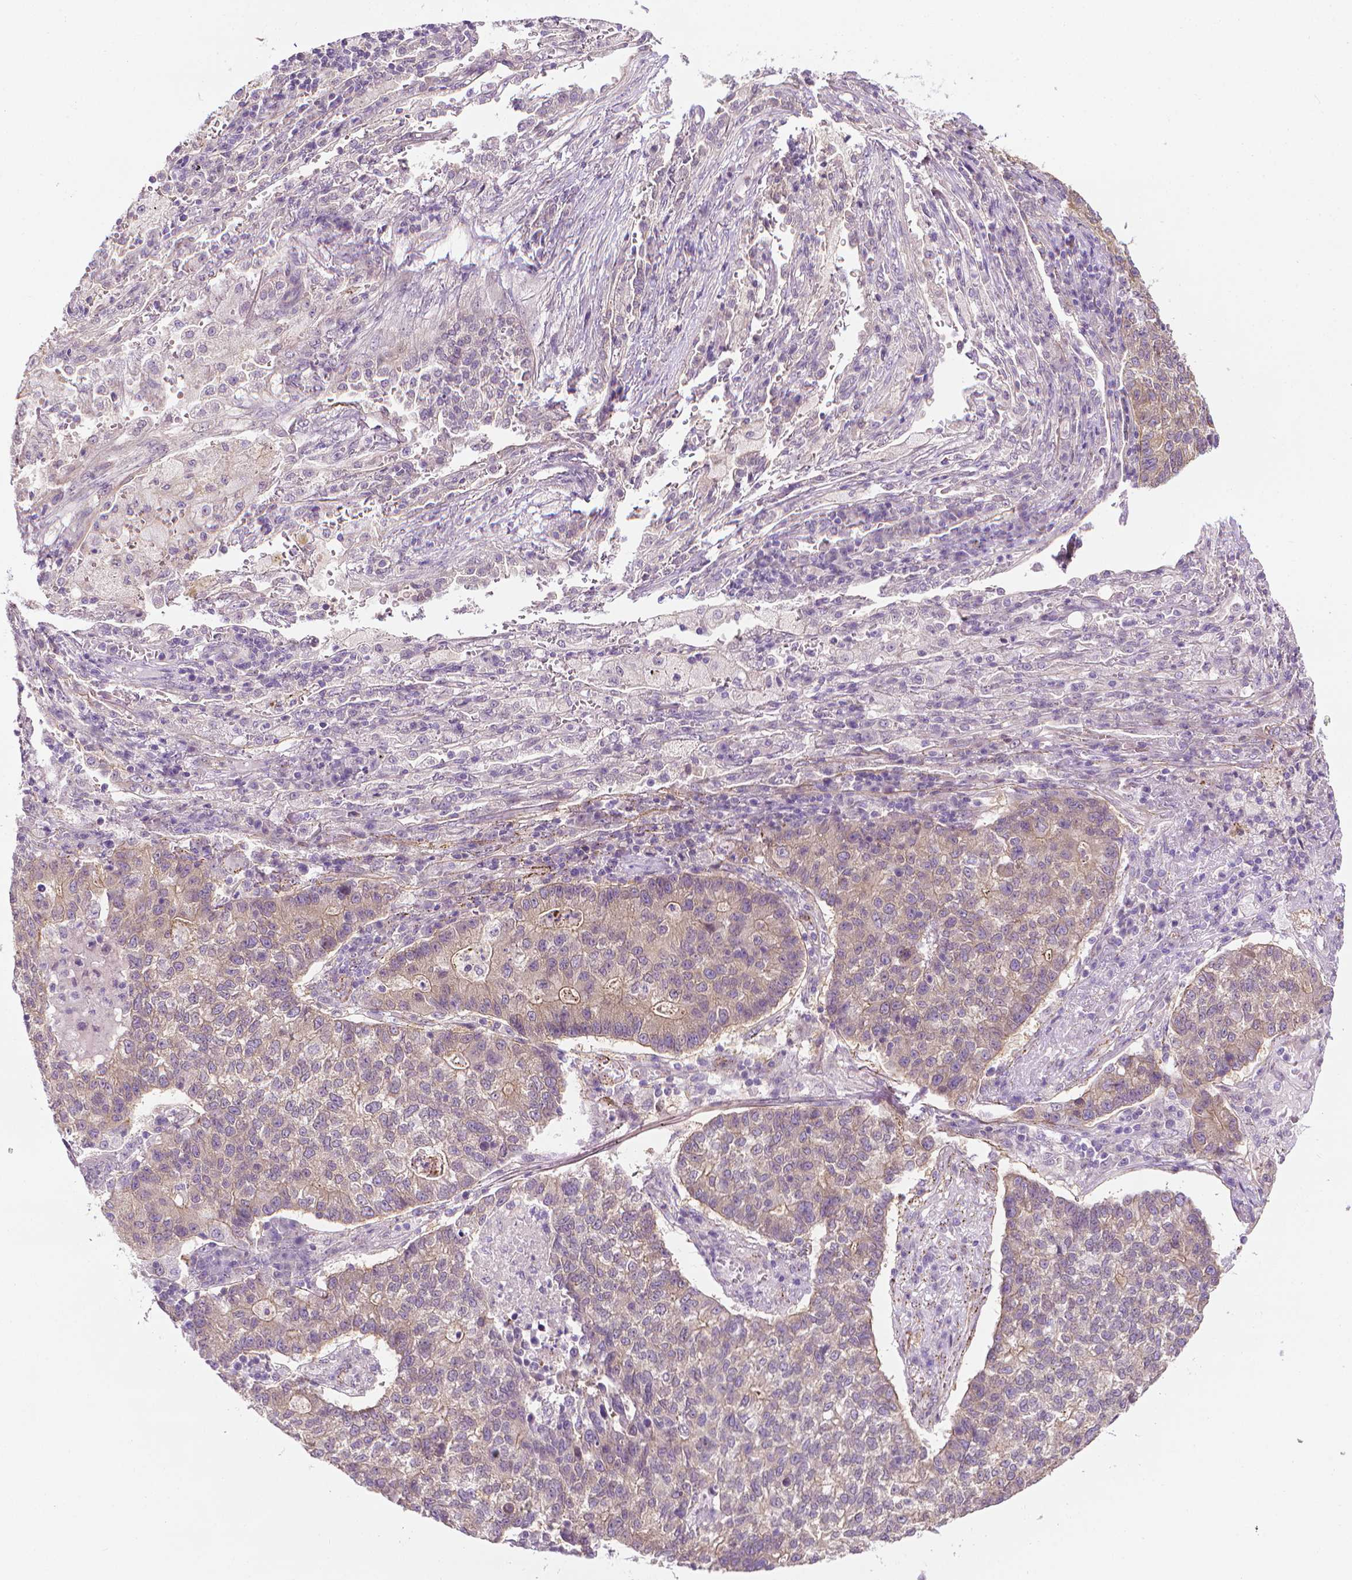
{"staining": {"intensity": "negative", "quantity": "none", "location": "none"}, "tissue": "lung cancer", "cell_type": "Tumor cells", "image_type": "cancer", "snomed": [{"axis": "morphology", "description": "Adenocarcinoma, NOS"}, {"axis": "topography", "description": "Lung"}], "caption": "Image shows no significant protein expression in tumor cells of adenocarcinoma (lung).", "gene": "MCOLN3", "patient": {"sex": "male", "age": 57}}